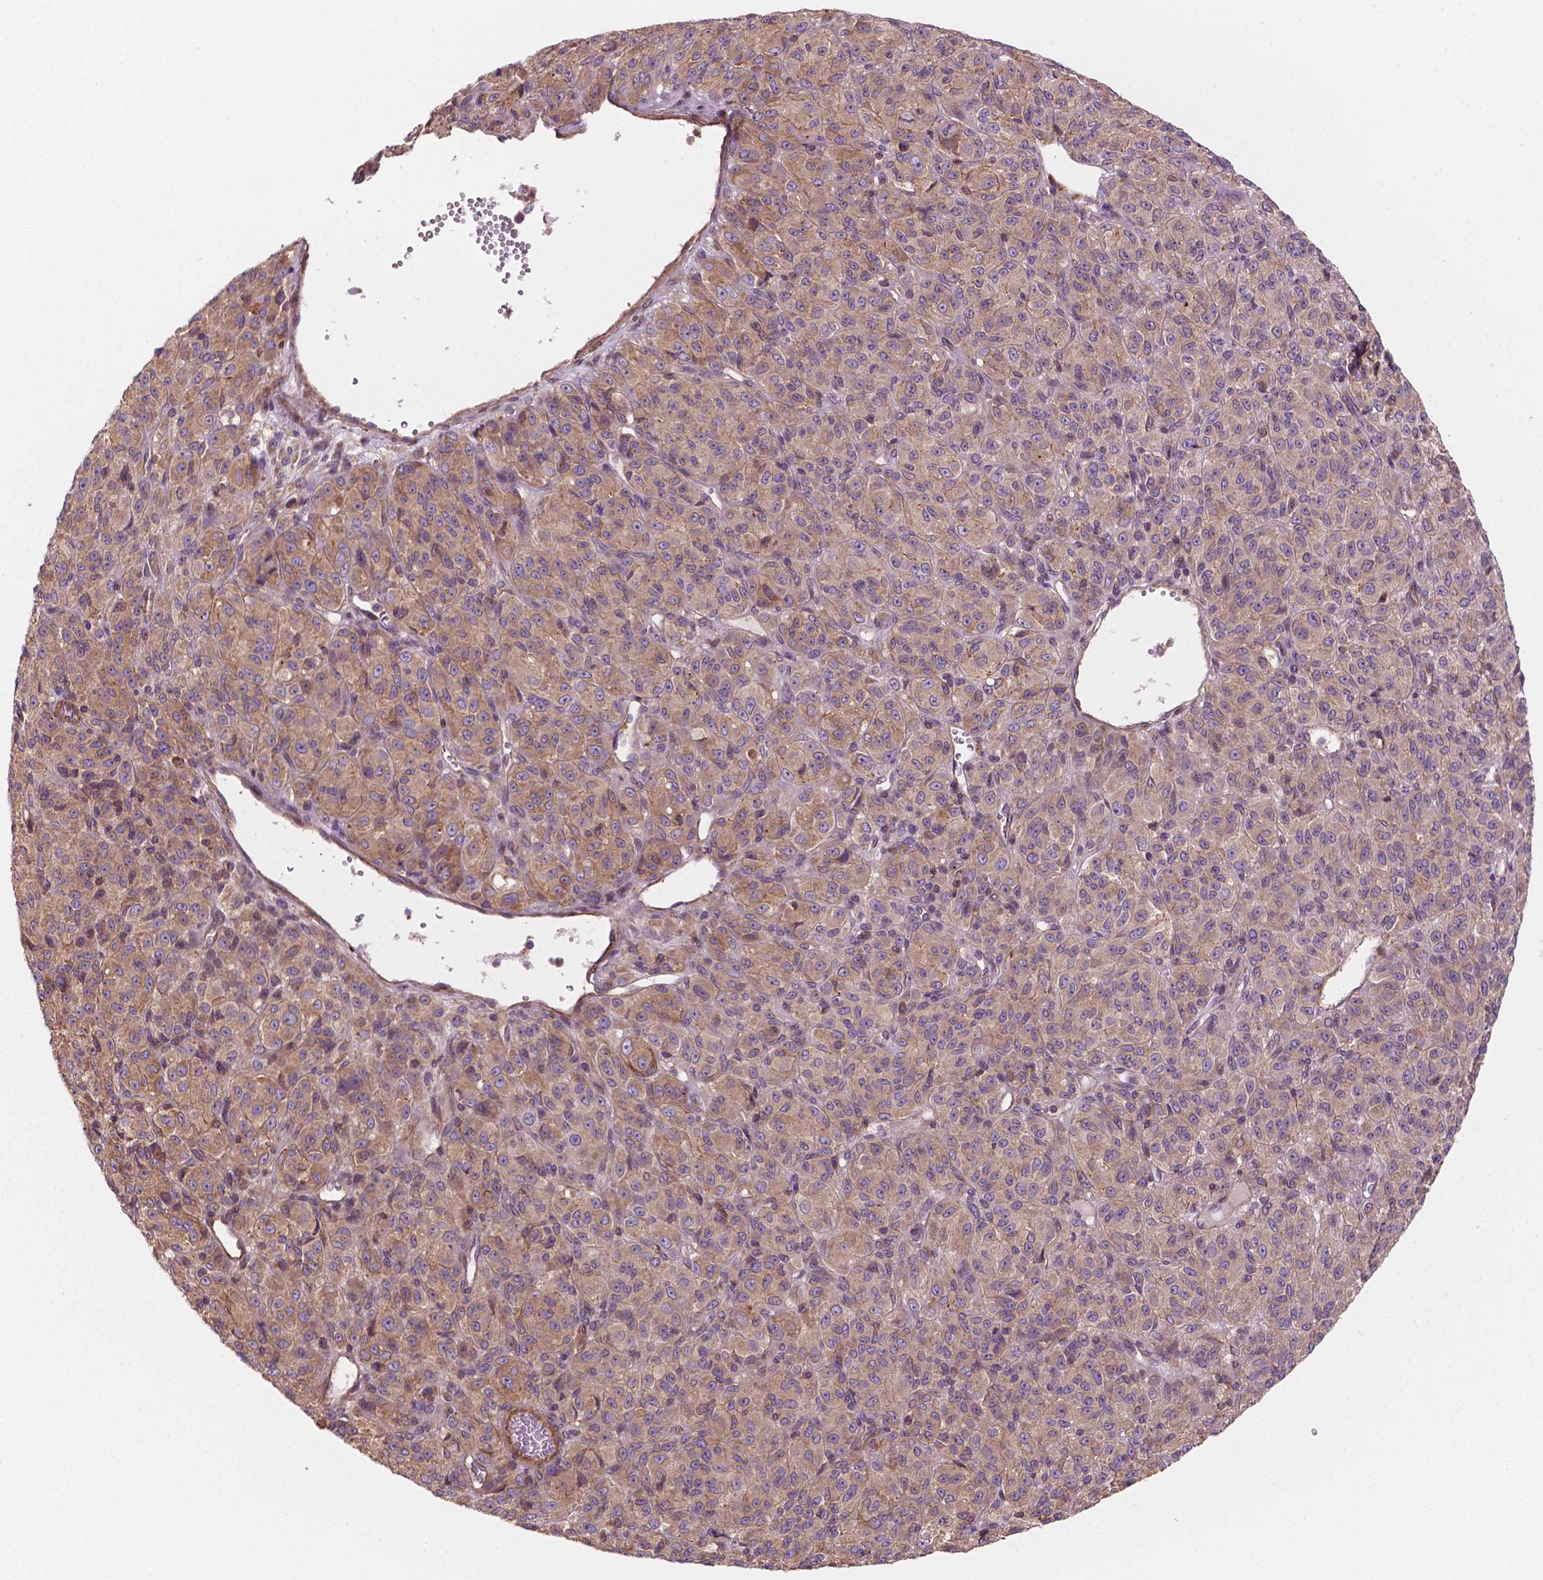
{"staining": {"intensity": "moderate", "quantity": "<25%", "location": "cytoplasmic/membranous"}, "tissue": "melanoma", "cell_type": "Tumor cells", "image_type": "cancer", "snomed": [{"axis": "morphology", "description": "Malignant melanoma, Metastatic site"}, {"axis": "topography", "description": "Brain"}], "caption": "Protein analysis of melanoma tissue exhibits moderate cytoplasmic/membranous staining in approximately <25% of tumor cells.", "gene": "SURF4", "patient": {"sex": "female", "age": 56}}